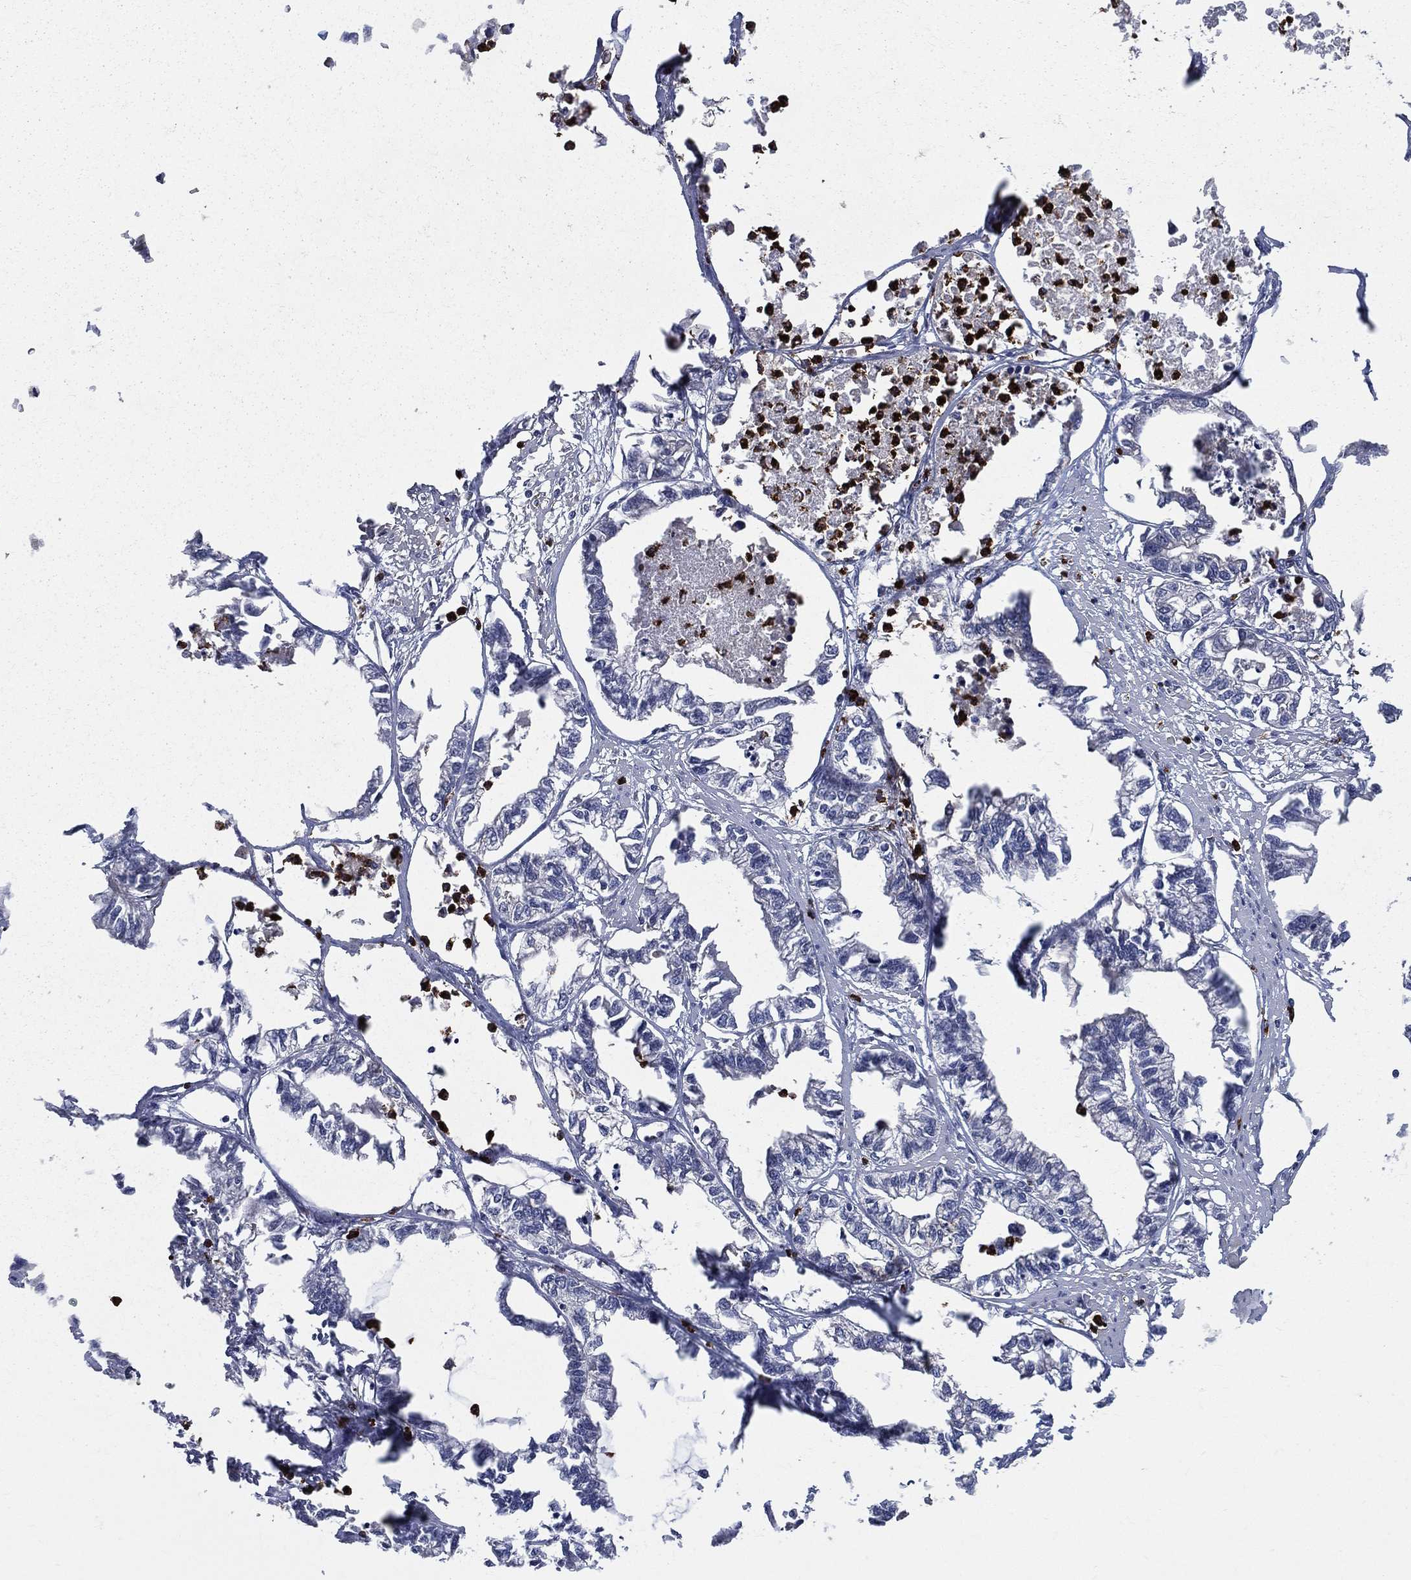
{"staining": {"intensity": "negative", "quantity": "none", "location": "none"}, "tissue": "stomach cancer", "cell_type": "Tumor cells", "image_type": "cancer", "snomed": [{"axis": "morphology", "description": "Adenocarcinoma, NOS"}, {"axis": "topography", "description": "Stomach"}], "caption": "Immunohistochemistry (IHC) of human stomach cancer demonstrates no positivity in tumor cells.", "gene": "CCDC159", "patient": {"sex": "male", "age": 83}}